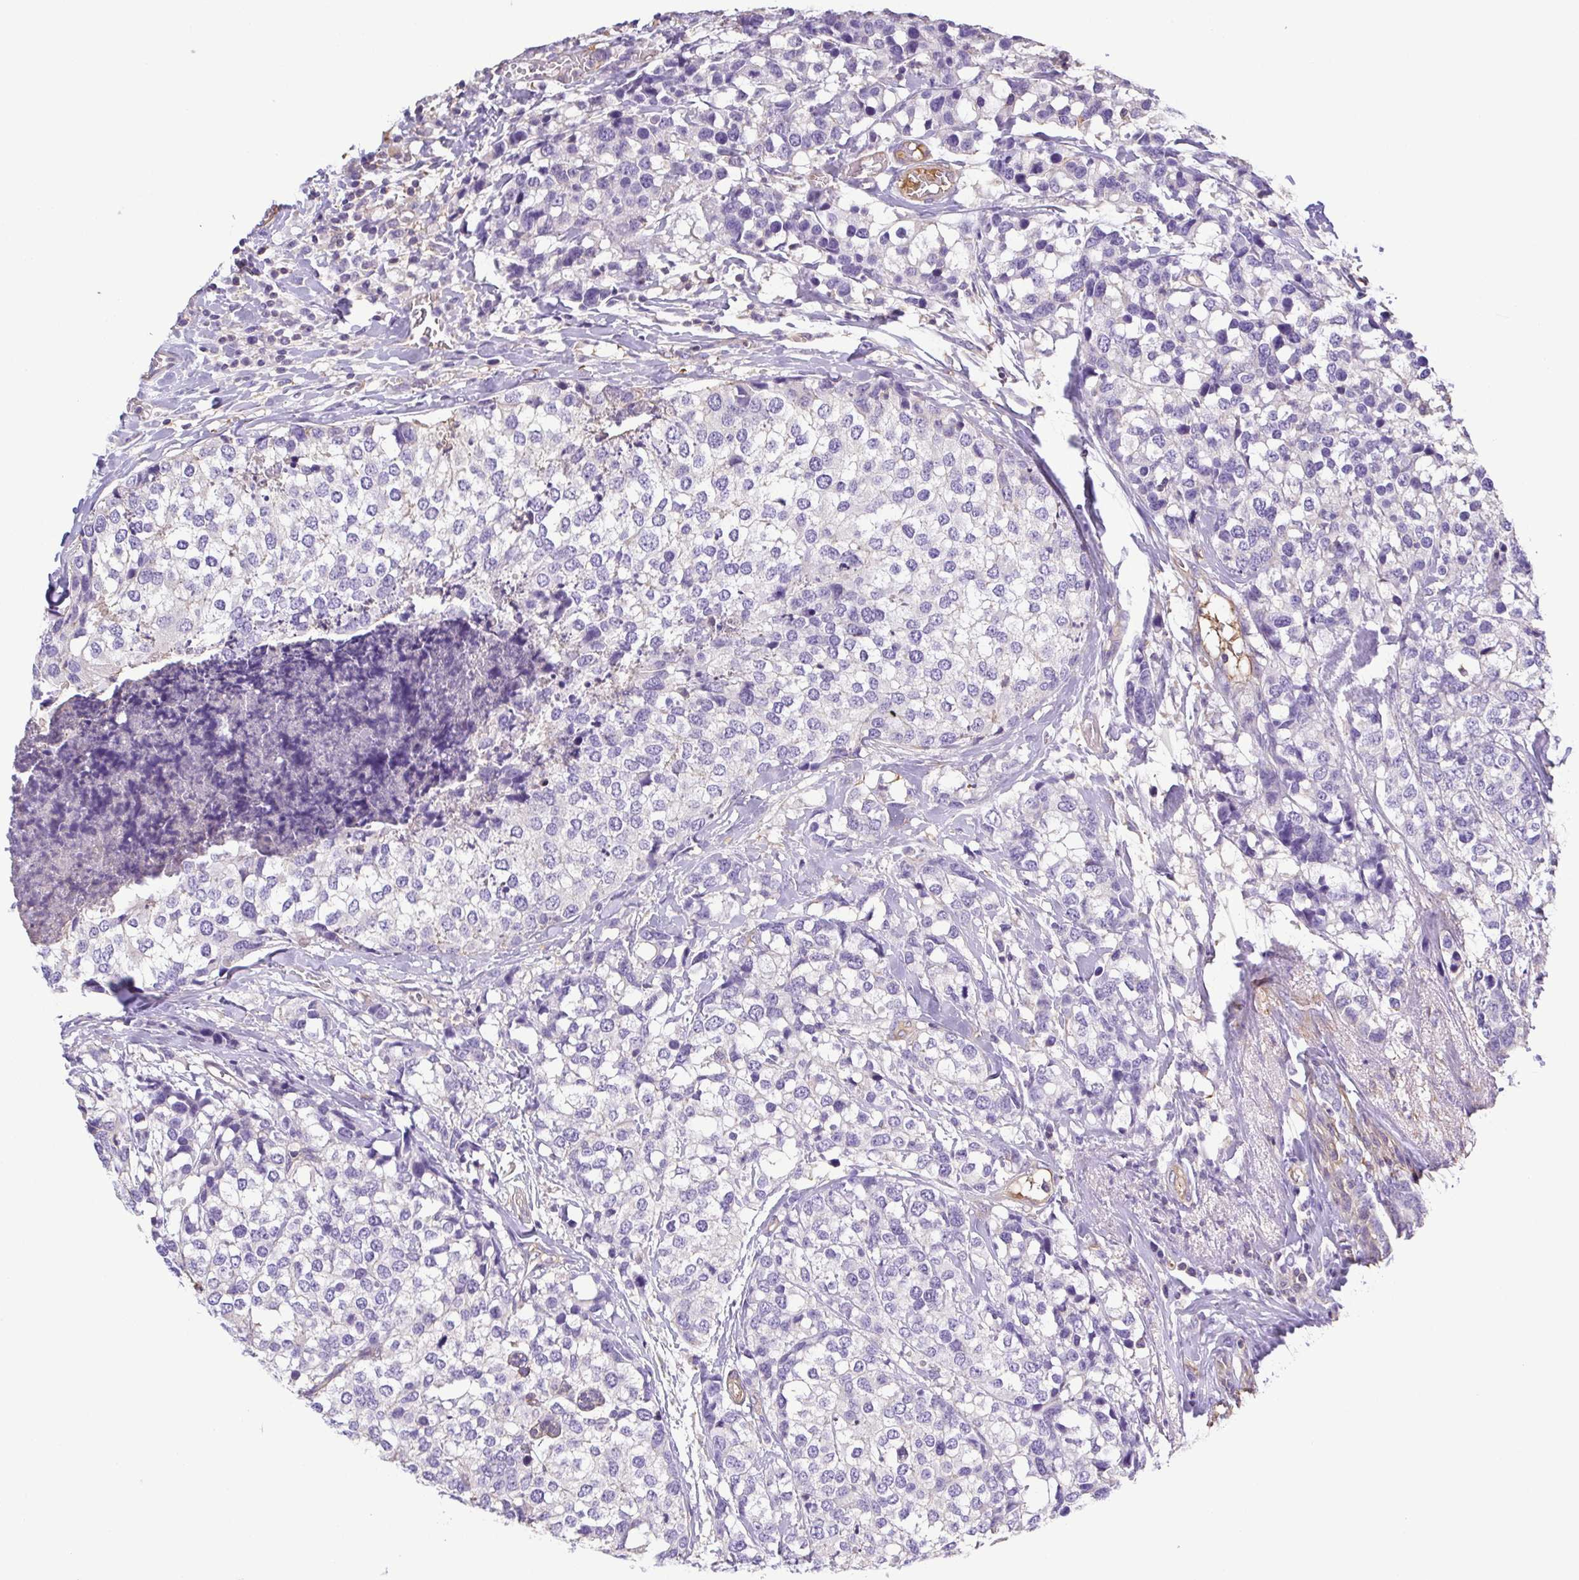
{"staining": {"intensity": "negative", "quantity": "none", "location": "none"}, "tissue": "breast cancer", "cell_type": "Tumor cells", "image_type": "cancer", "snomed": [{"axis": "morphology", "description": "Lobular carcinoma"}, {"axis": "topography", "description": "Breast"}], "caption": "Tumor cells show no significant staining in lobular carcinoma (breast). (Brightfield microscopy of DAB IHC at high magnification).", "gene": "MYL6", "patient": {"sex": "female", "age": 59}}